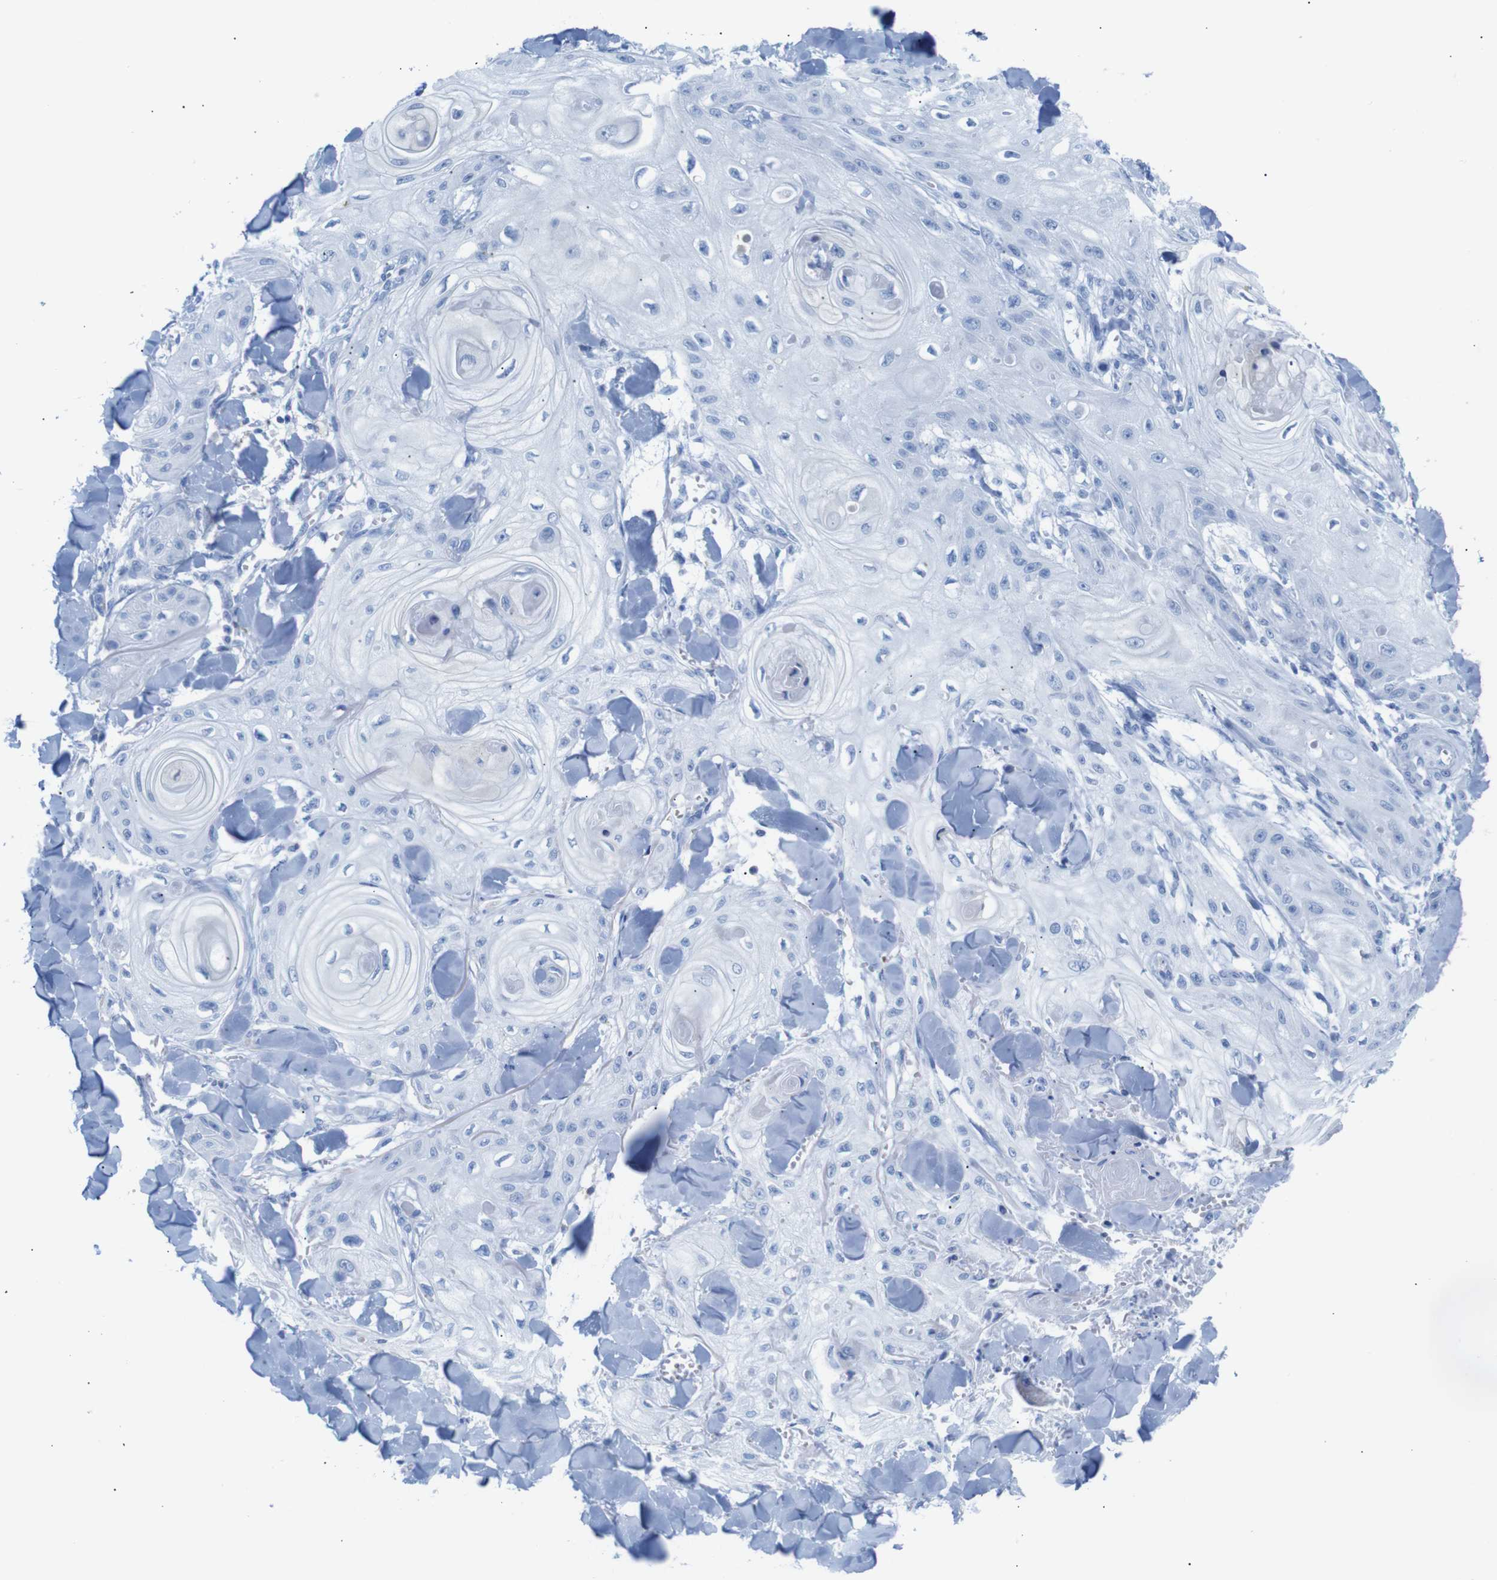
{"staining": {"intensity": "negative", "quantity": "none", "location": "none"}, "tissue": "skin cancer", "cell_type": "Tumor cells", "image_type": "cancer", "snomed": [{"axis": "morphology", "description": "Squamous cell carcinoma, NOS"}, {"axis": "topography", "description": "Skin"}], "caption": "DAB (3,3'-diaminobenzidine) immunohistochemical staining of skin cancer displays no significant expression in tumor cells. (Brightfield microscopy of DAB (3,3'-diaminobenzidine) IHC at high magnification).", "gene": "ERVMER34-1", "patient": {"sex": "male", "age": 74}}